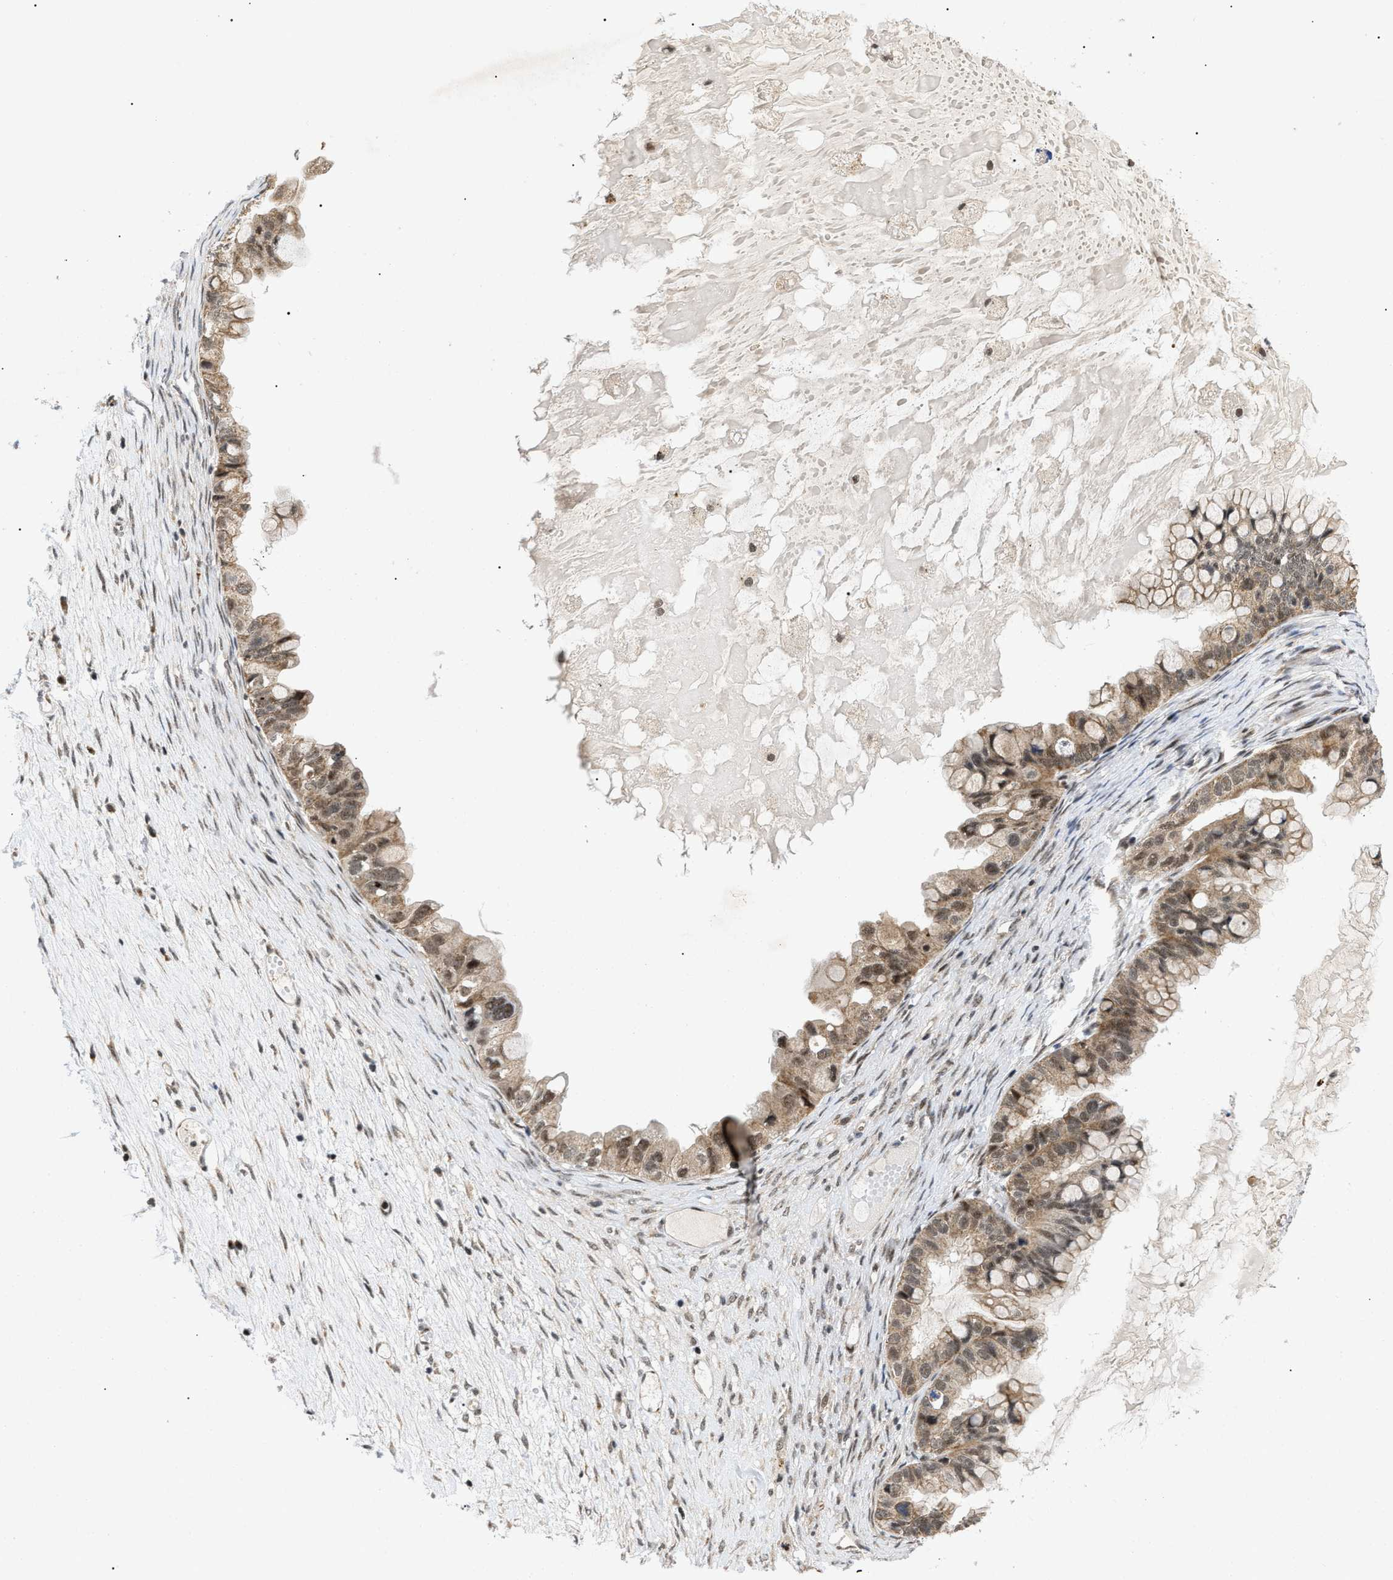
{"staining": {"intensity": "weak", "quantity": ">75%", "location": "cytoplasmic/membranous"}, "tissue": "ovarian cancer", "cell_type": "Tumor cells", "image_type": "cancer", "snomed": [{"axis": "morphology", "description": "Cystadenocarcinoma, mucinous, NOS"}, {"axis": "topography", "description": "Ovary"}], "caption": "High-power microscopy captured an immunohistochemistry (IHC) micrograph of mucinous cystadenocarcinoma (ovarian), revealing weak cytoplasmic/membranous positivity in about >75% of tumor cells. (Stains: DAB in brown, nuclei in blue, Microscopy: brightfield microscopy at high magnification).", "gene": "ZBTB11", "patient": {"sex": "female", "age": 80}}